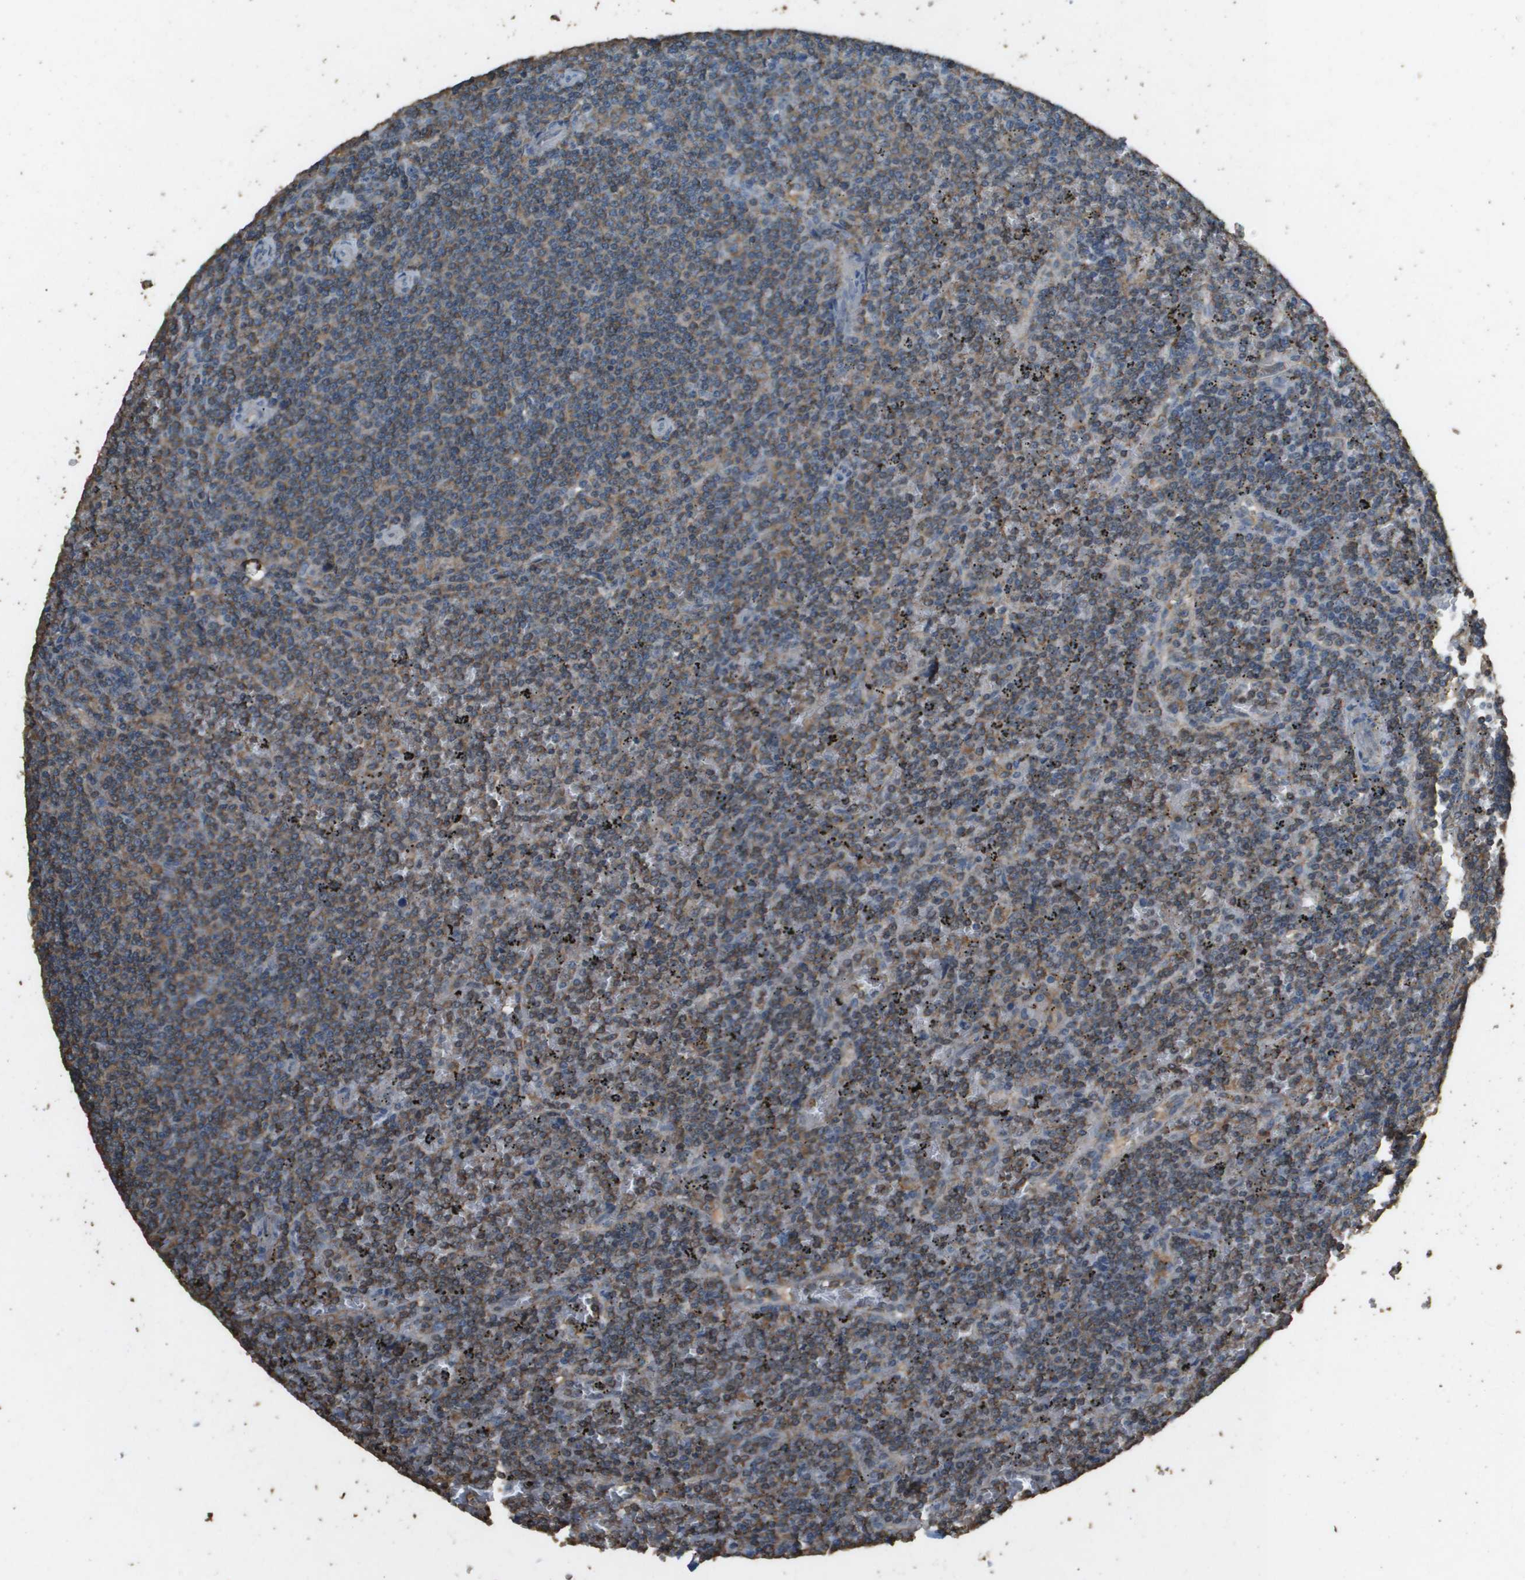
{"staining": {"intensity": "weak", "quantity": "25%-75%", "location": "cytoplasmic/membranous"}, "tissue": "lymphoma", "cell_type": "Tumor cells", "image_type": "cancer", "snomed": [{"axis": "morphology", "description": "Malignant lymphoma, non-Hodgkin's type, Low grade"}, {"axis": "topography", "description": "Spleen"}], "caption": "Protein expression analysis of lymphoma displays weak cytoplasmic/membranous expression in about 25%-75% of tumor cells.", "gene": "MS4A7", "patient": {"sex": "female", "age": 19}}